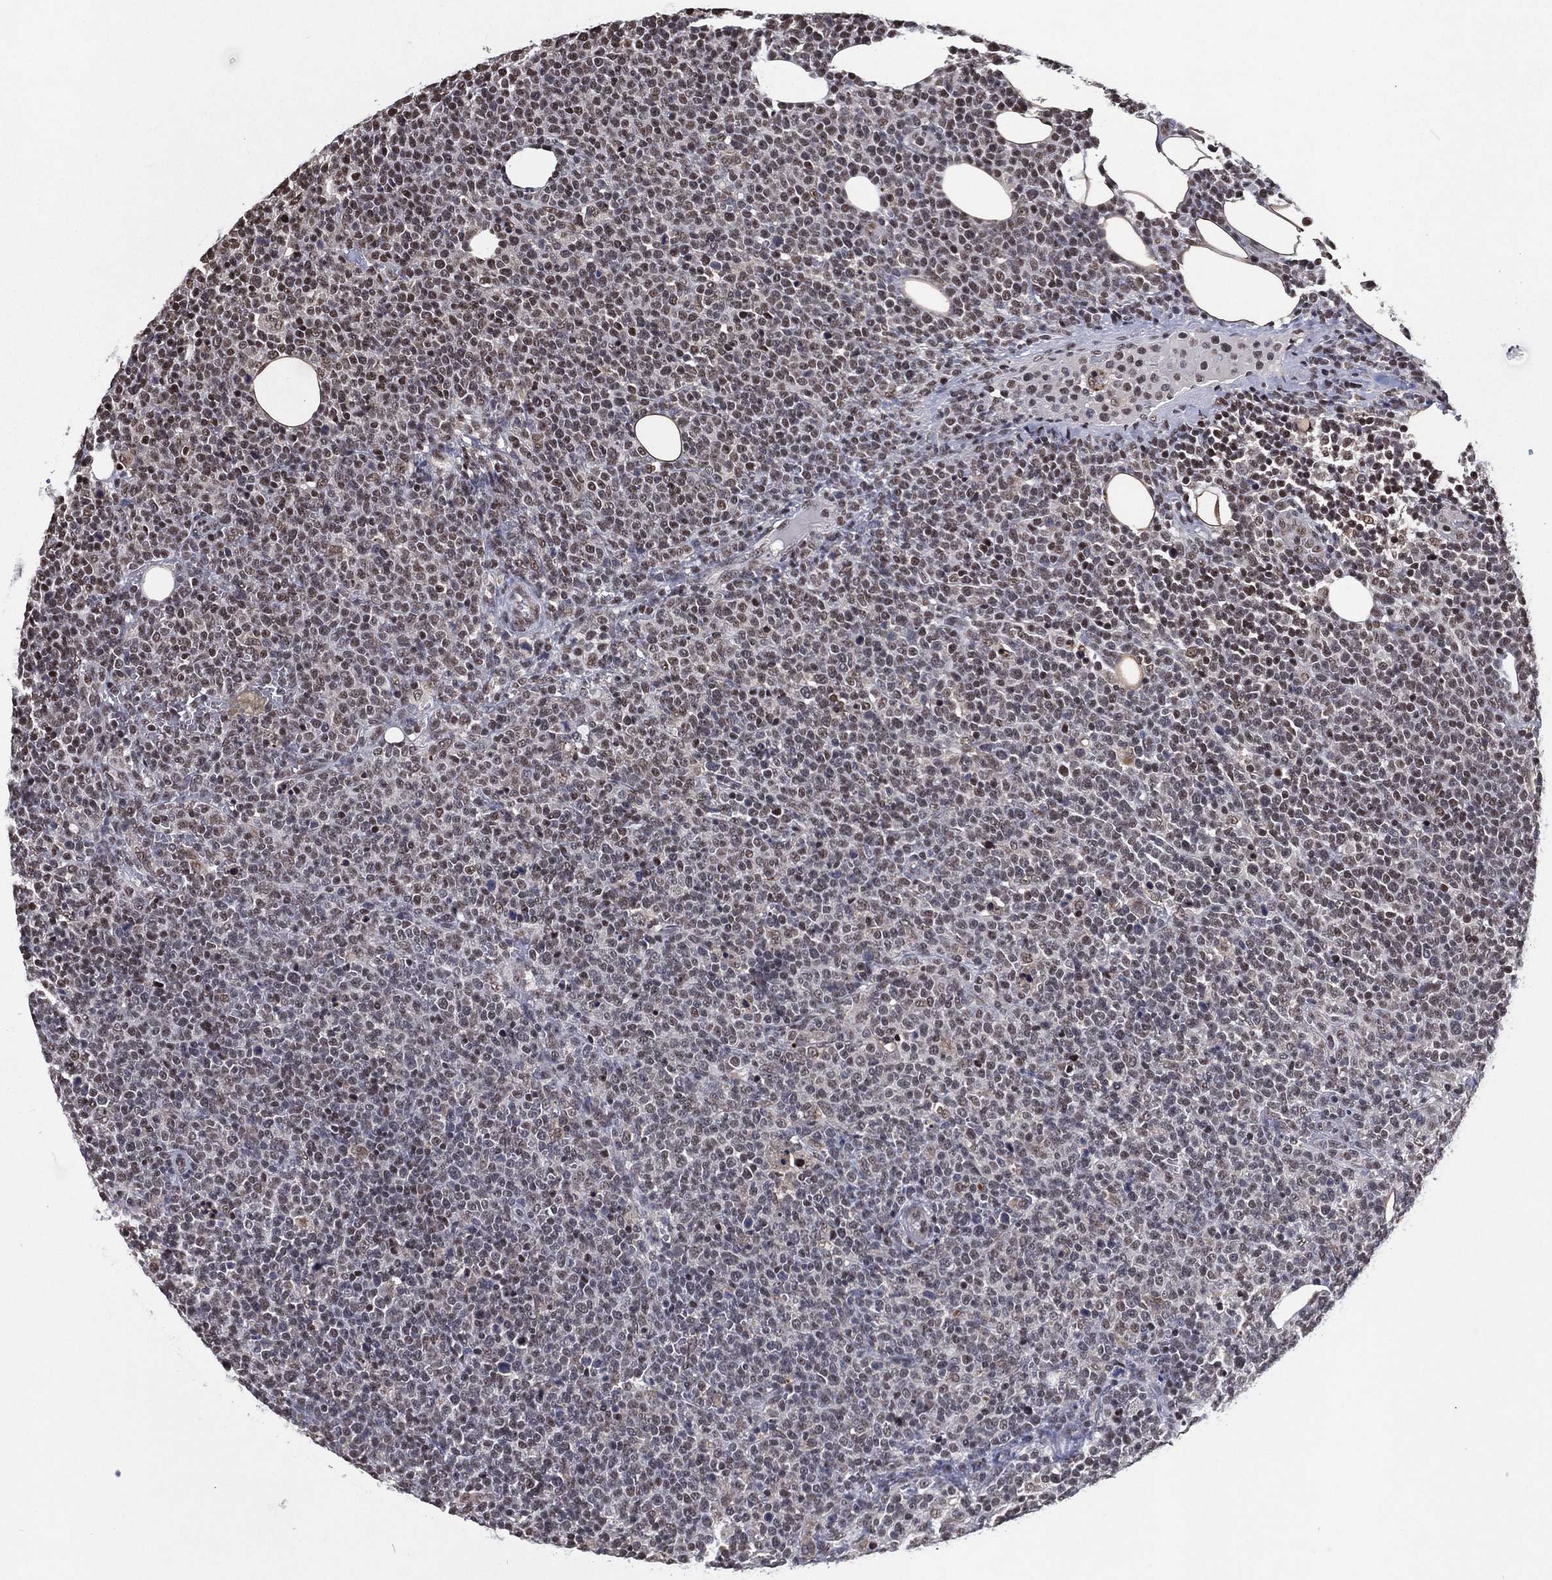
{"staining": {"intensity": "moderate", "quantity": "25%-75%", "location": "nuclear"}, "tissue": "lymphoma", "cell_type": "Tumor cells", "image_type": "cancer", "snomed": [{"axis": "morphology", "description": "Malignant lymphoma, non-Hodgkin's type, High grade"}, {"axis": "topography", "description": "Lymph node"}], "caption": "IHC (DAB) staining of lymphoma reveals moderate nuclear protein positivity in approximately 25%-75% of tumor cells. (IHC, brightfield microscopy, high magnification).", "gene": "ZBTB42", "patient": {"sex": "male", "age": 61}}